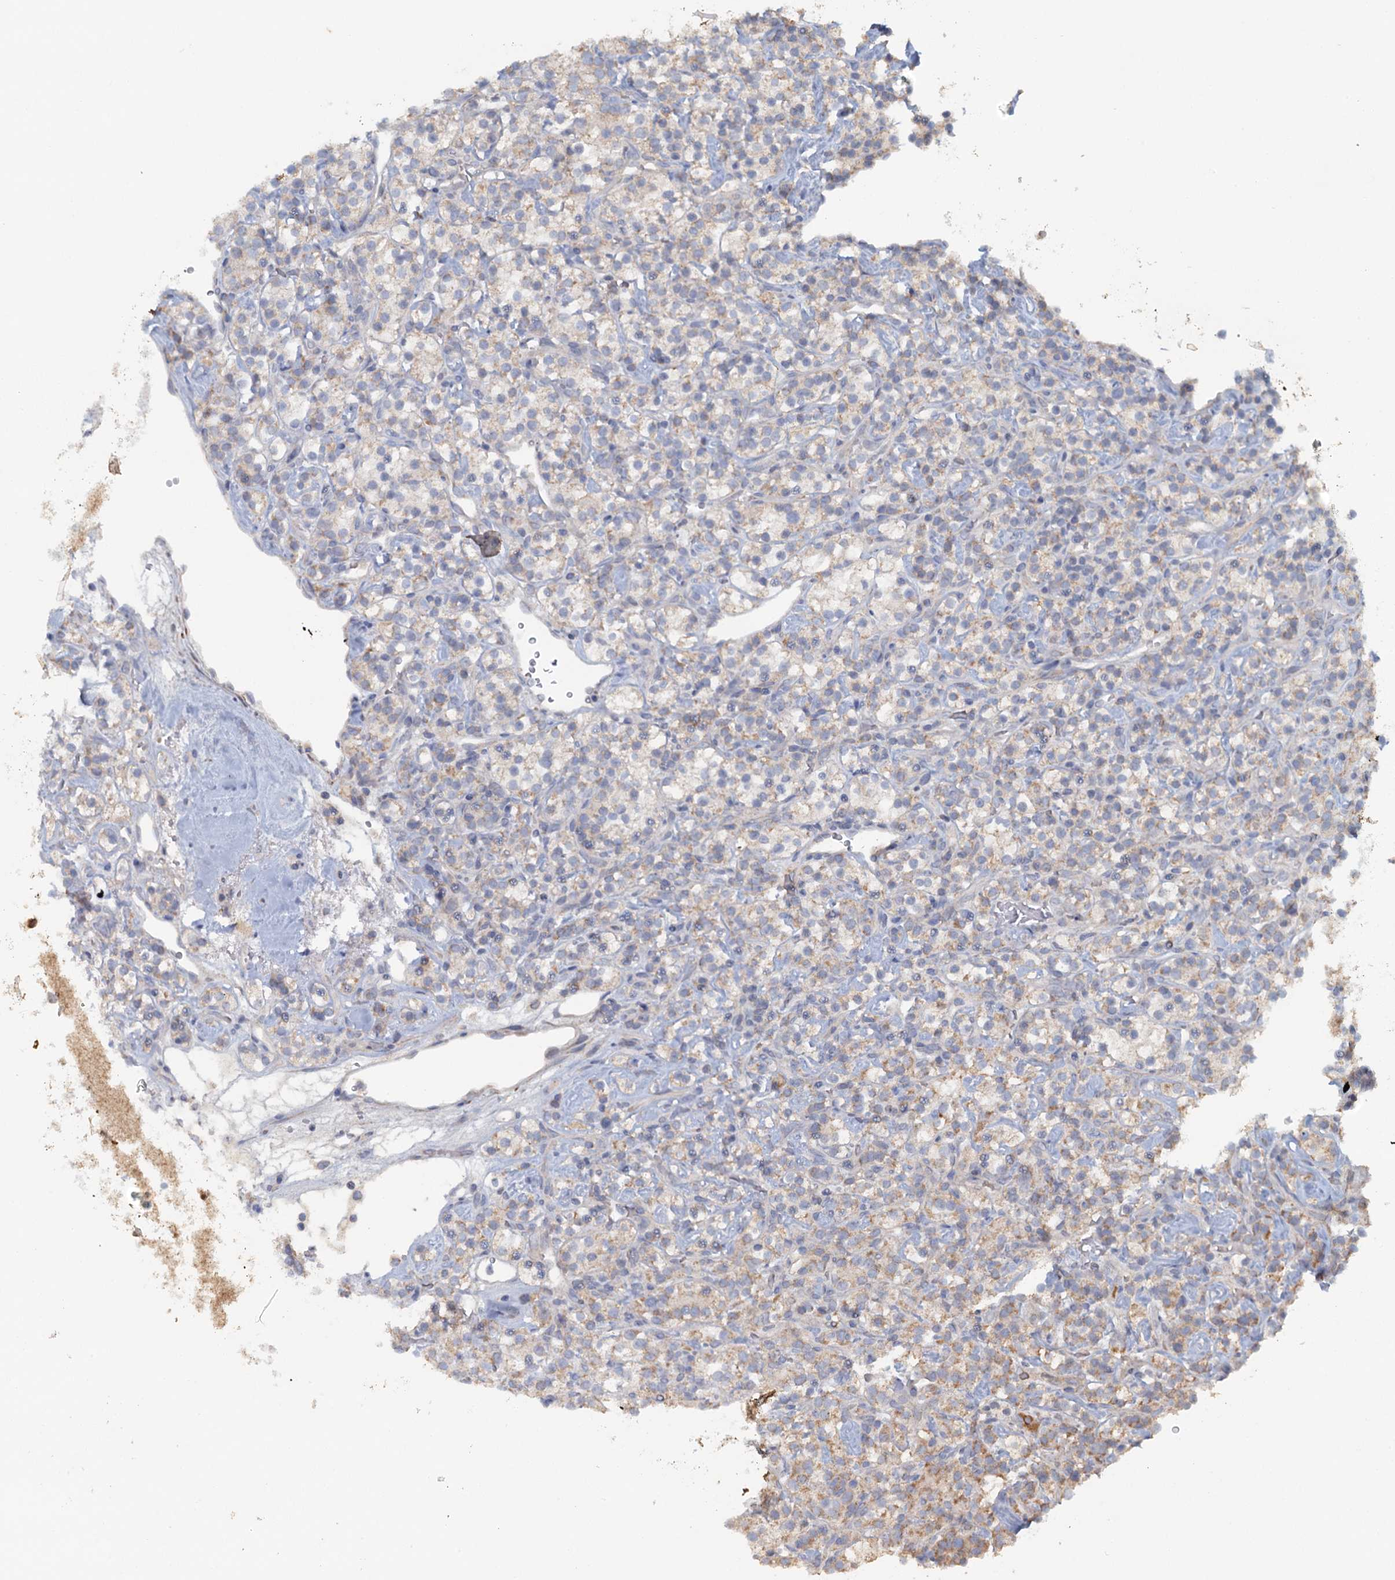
{"staining": {"intensity": "weak", "quantity": "25%-75%", "location": "cytoplasmic/membranous"}, "tissue": "renal cancer", "cell_type": "Tumor cells", "image_type": "cancer", "snomed": [{"axis": "morphology", "description": "Adenocarcinoma, NOS"}, {"axis": "topography", "description": "Kidney"}], "caption": "The immunohistochemical stain labels weak cytoplasmic/membranous staining in tumor cells of renal cancer tissue. Ihc stains the protein in brown and the nuclei are stained blue.", "gene": "FUNDC1", "patient": {"sex": "male", "age": 77}}